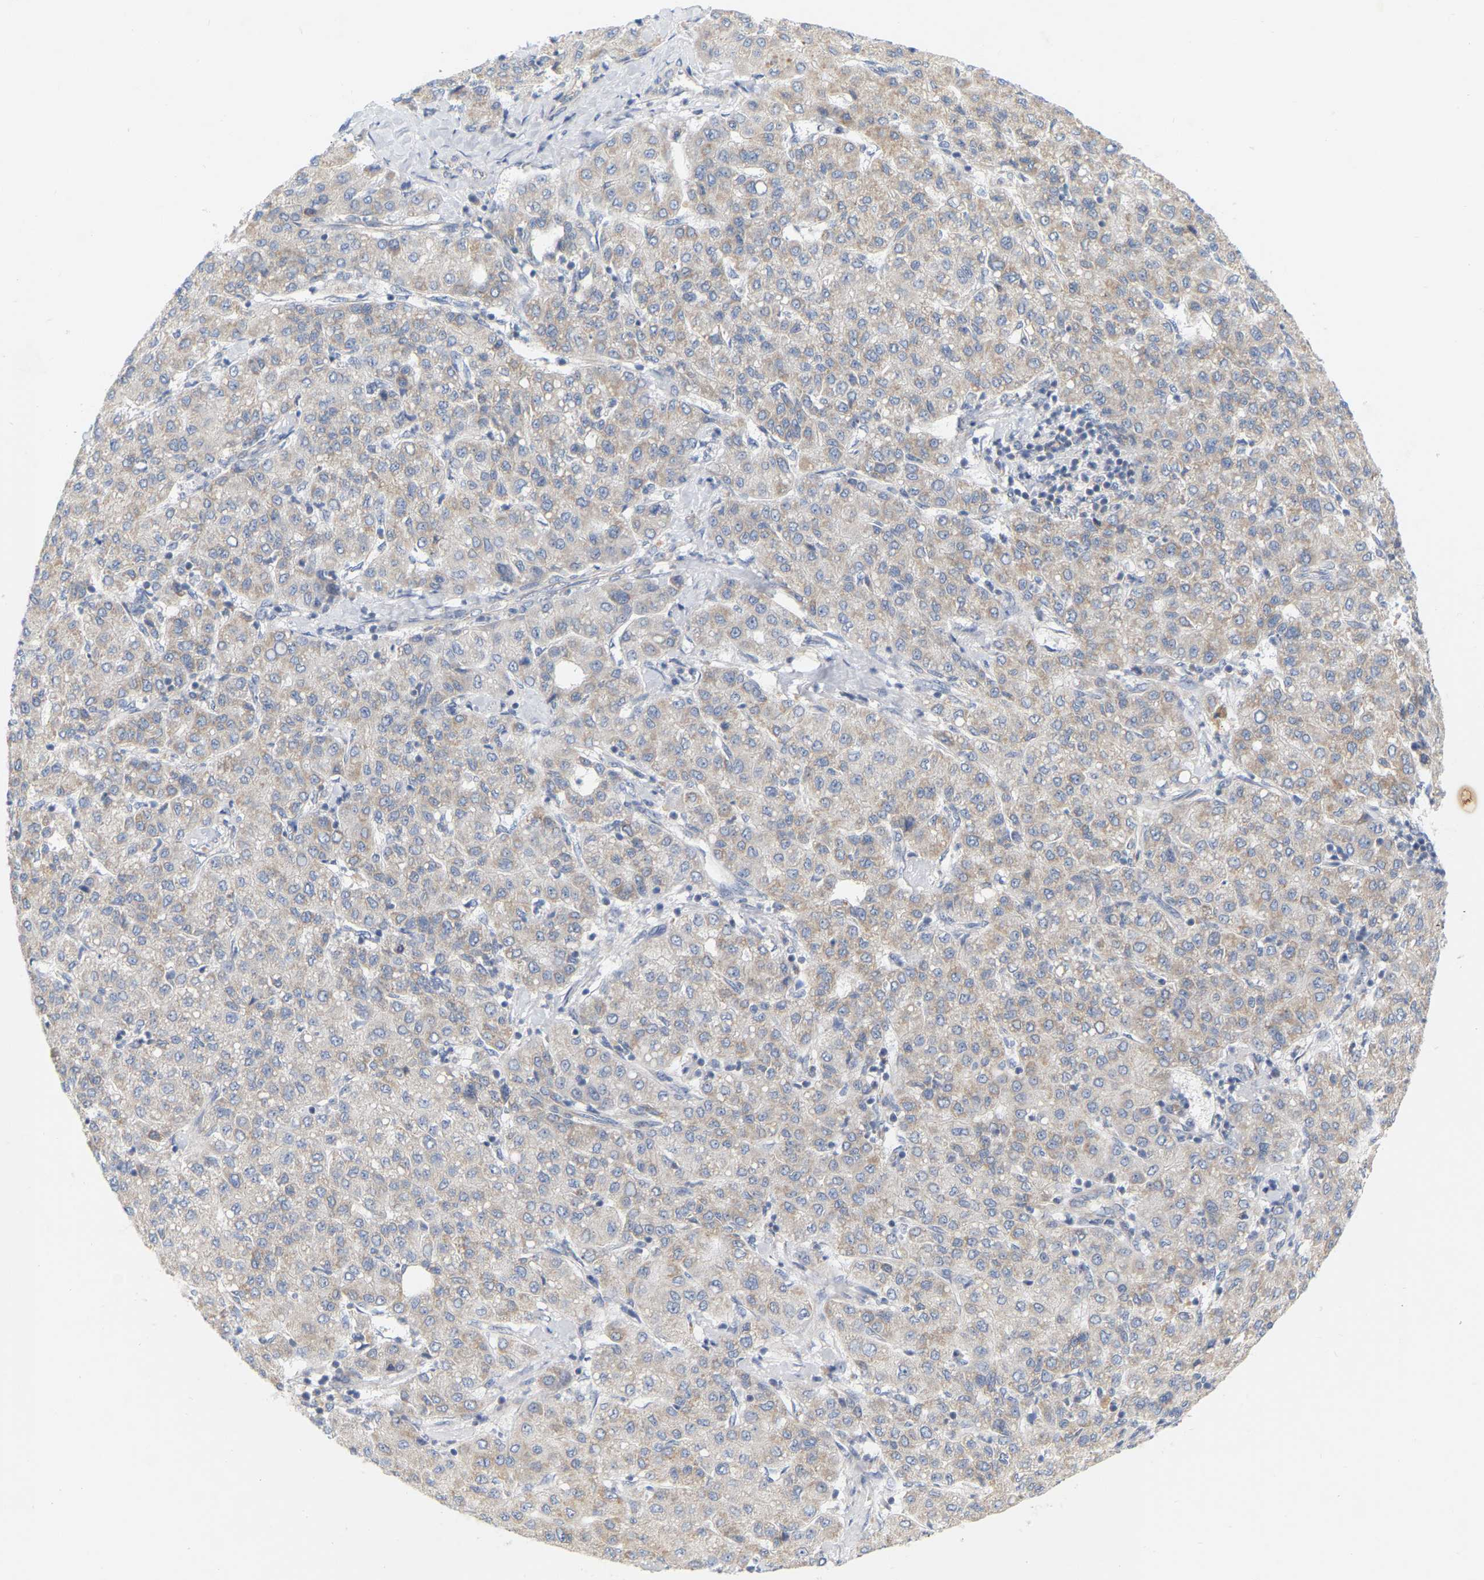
{"staining": {"intensity": "weak", "quantity": ">75%", "location": "cytoplasmic/membranous"}, "tissue": "liver cancer", "cell_type": "Tumor cells", "image_type": "cancer", "snomed": [{"axis": "morphology", "description": "Carcinoma, Hepatocellular, NOS"}, {"axis": "topography", "description": "Liver"}], "caption": "Immunohistochemical staining of liver hepatocellular carcinoma demonstrates low levels of weak cytoplasmic/membranous positivity in about >75% of tumor cells.", "gene": "MINDY4", "patient": {"sex": "male", "age": 65}}